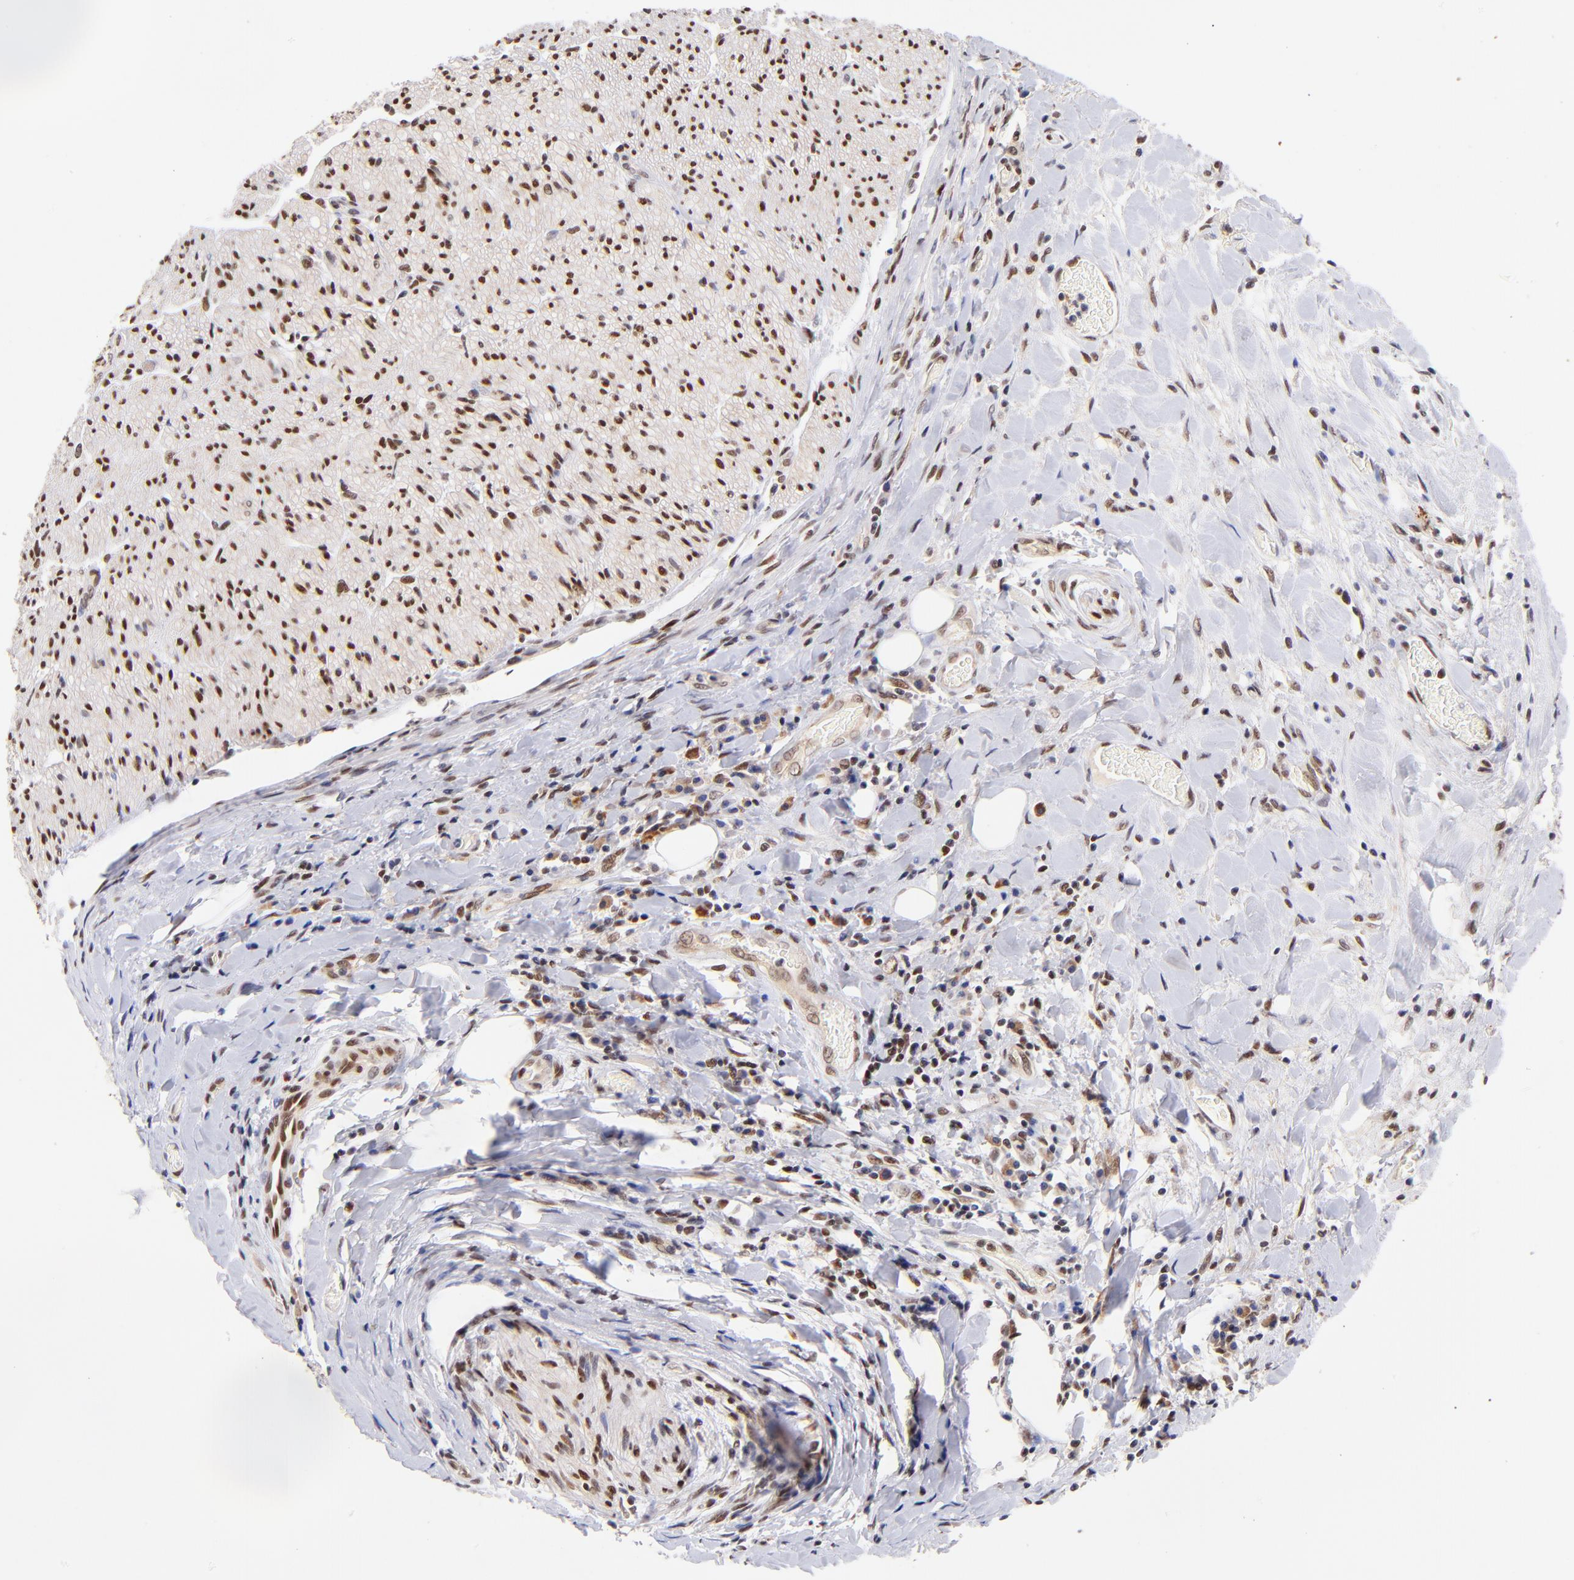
{"staining": {"intensity": "moderate", "quantity": ">75%", "location": "nuclear"}, "tissue": "liver cancer", "cell_type": "Tumor cells", "image_type": "cancer", "snomed": [{"axis": "morphology", "description": "Cholangiocarcinoma"}, {"axis": "topography", "description": "Liver"}], "caption": "Liver cancer (cholangiocarcinoma) stained with IHC exhibits moderate nuclear positivity in about >75% of tumor cells.", "gene": "MIDEAS", "patient": {"sex": "male", "age": 58}}